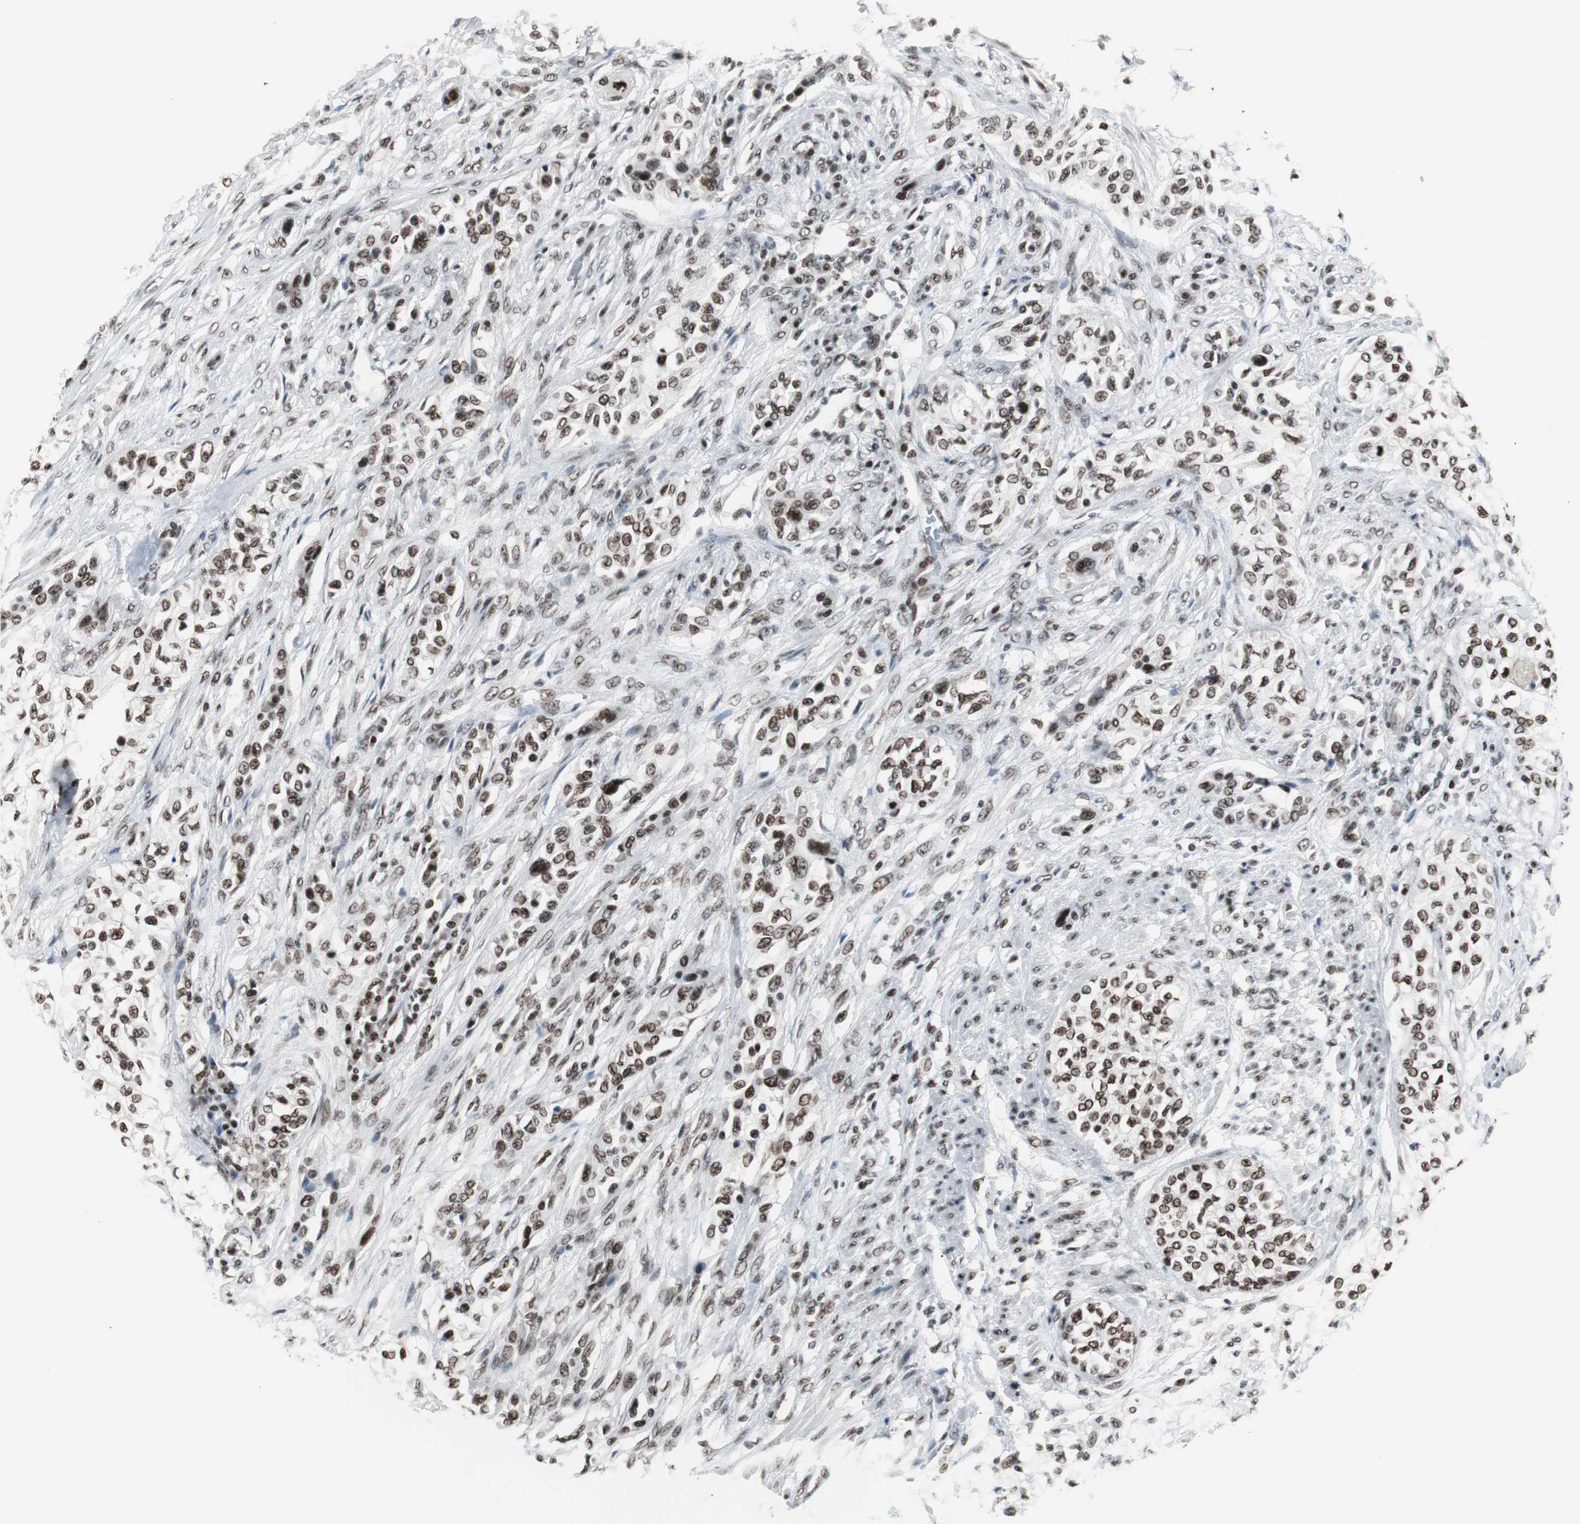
{"staining": {"intensity": "strong", "quantity": ">75%", "location": "nuclear"}, "tissue": "urothelial cancer", "cell_type": "Tumor cells", "image_type": "cancer", "snomed": [{"axis": "morphology", "description": "Urothelial carcinoma, High grade"}, {"axis": "topography", "description": "Urinary bladder"}], "caption": "Immunohistochemistry (IHC) (DAB) staining of urothelial cancer exhibits strong nuclear protein staining in approximately >75% of tumor cells. (brown staining indicates protein expression, while blue staining denotes nuclei).", "gene": "XRCC1", "patient": {"sex": "male", "age": 74}}